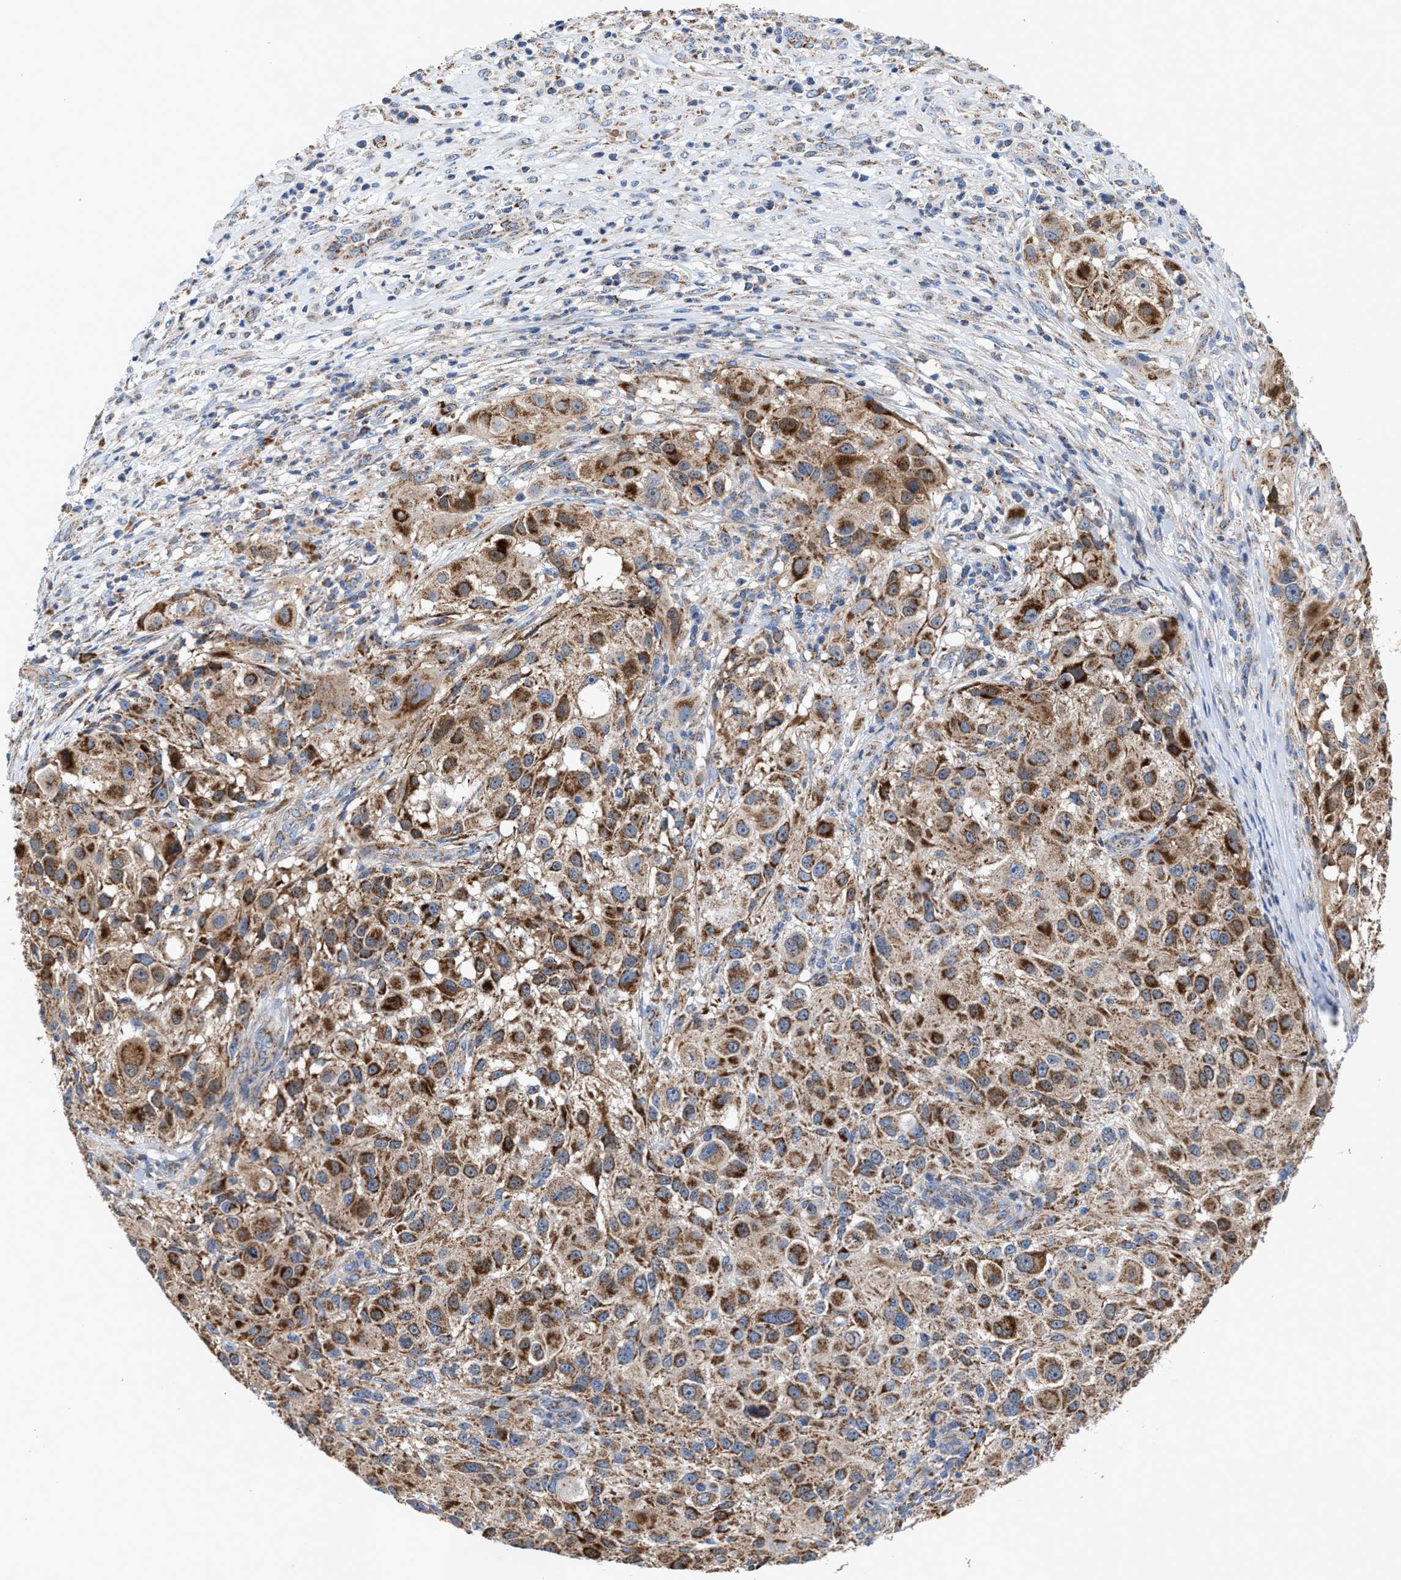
{"staining": {"intensity": "moderate", "quantity": ">75%", "location": "cytoplasmic/membranous"}, "tissue": "melanoma", "cell_type": "Tumor cells", "image_type": "cancer", "snomed": [{"axis": "morphology", "description": "Necrosis, NOS"}, {"axis": "morphology", "description": "Malignant melanoma, NOS"}, {"axis": "topography", "description": "Skin"}], "caption": "High-power microscopy captured an immunohistochemistry (IHC) image of malignant melanoma, revealing moderate cytoplasmic/membranous staining in approximately >75% of tumor cells.", "gene": "MECR", "patient": {"sex": "female", "age": 87}}